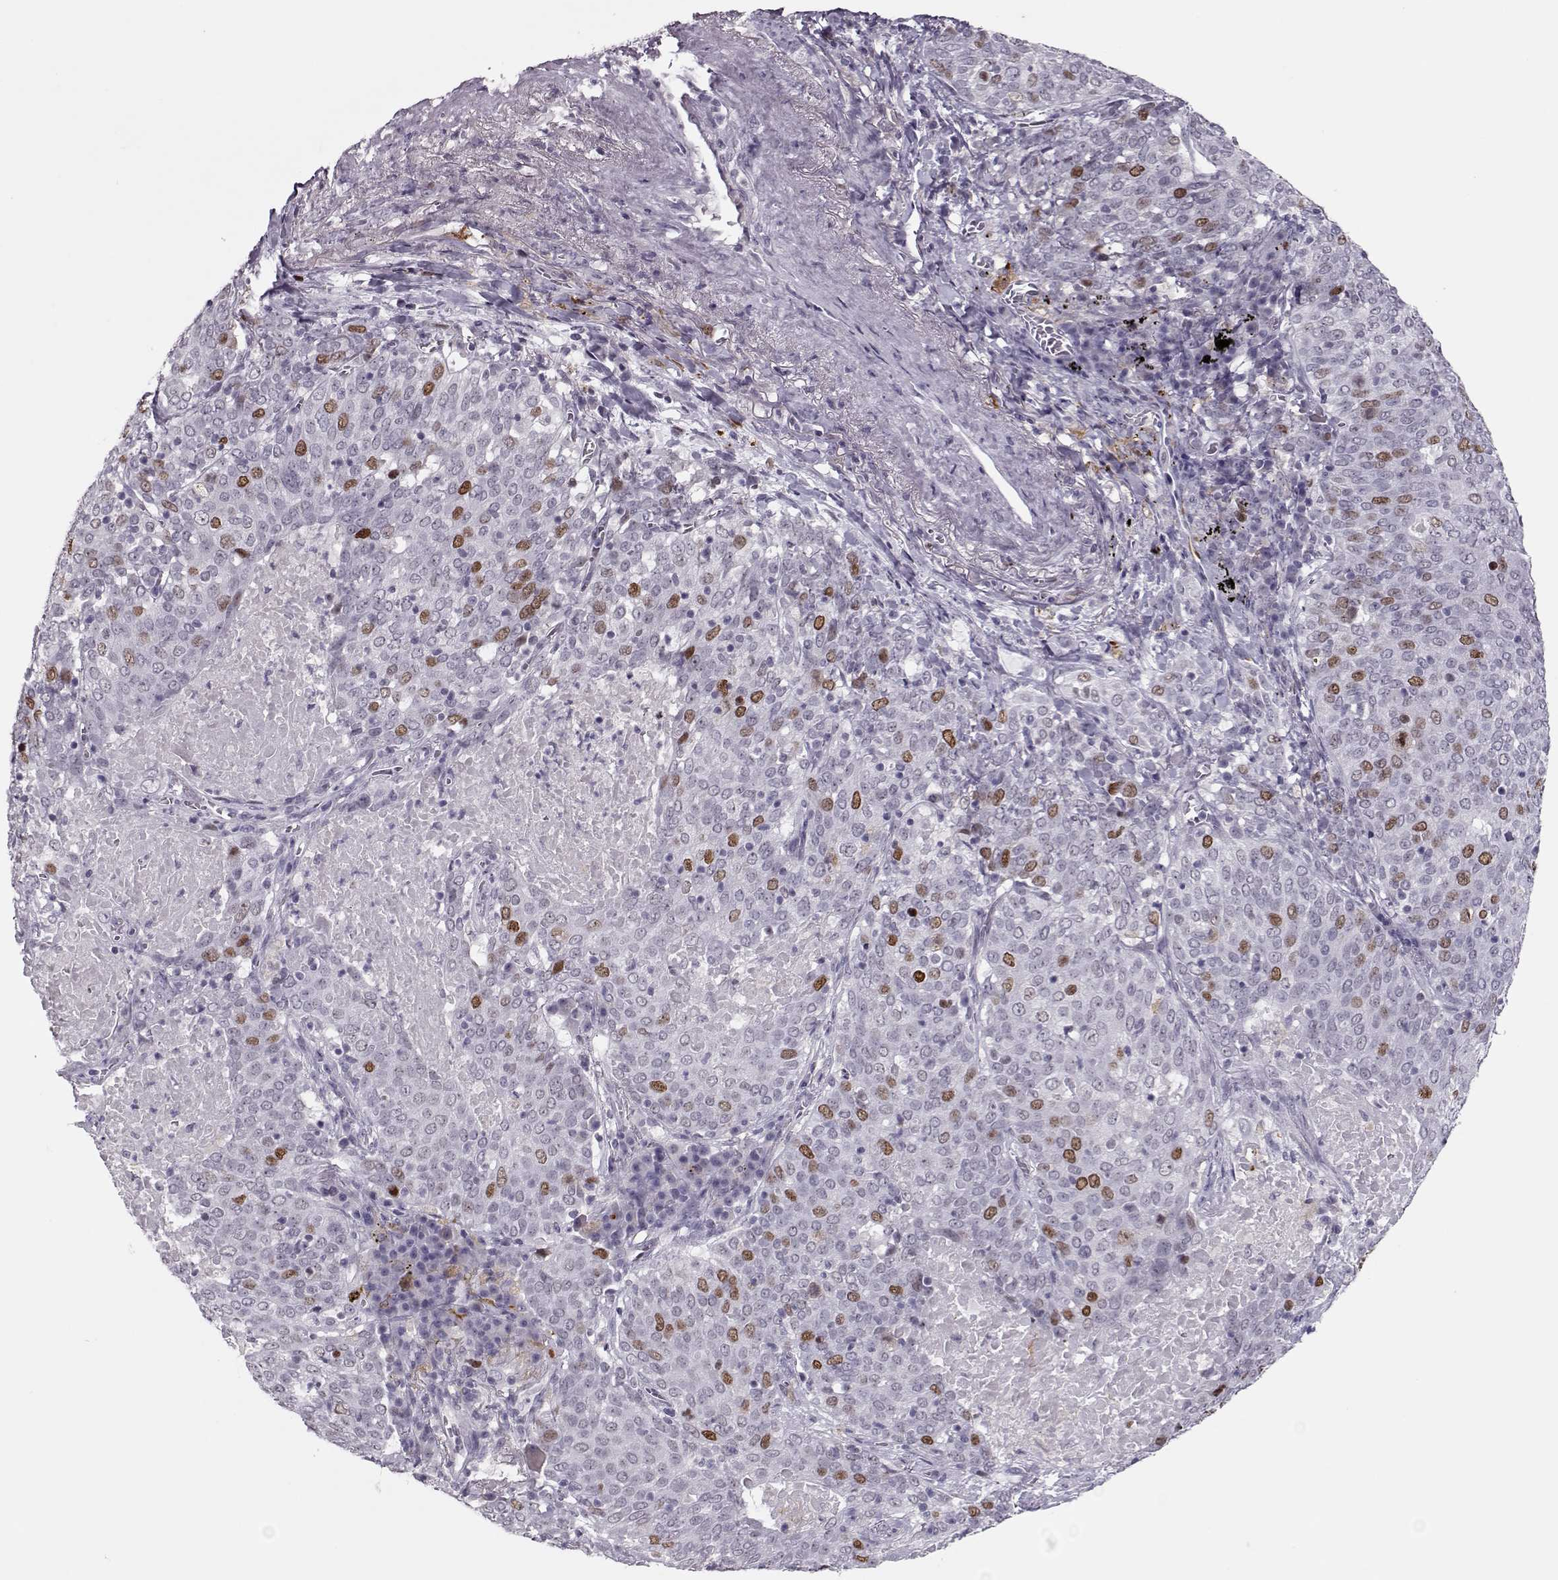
{"staining": {"intensity": "moderate", "quantity": "<25%", "location": "nuclear"}, "tissue": "lung cancer", "cell_type": "Tumor cells", "image_type": "cancer", "snomed": [{"axis": "morphology", "description": "Squamous cell carcinoma, NOS"}, {"axis": "topography", "description": "Lung"}], "caption": "IHC (DAB (3,3'-diaminobenzidine)) staining of human lung cancer (squamous cell carcinoma) shows moderate nuclear protein expression in approximately <25% of tumor cells. Using DAB (3,3'-diaminobenzidine) (brown) and hematoxylin (blue) stains, captured at high magnification using brightfield microscopy.", "gene": "SGO1", "patient": {"sex": "male", "age": 82}}